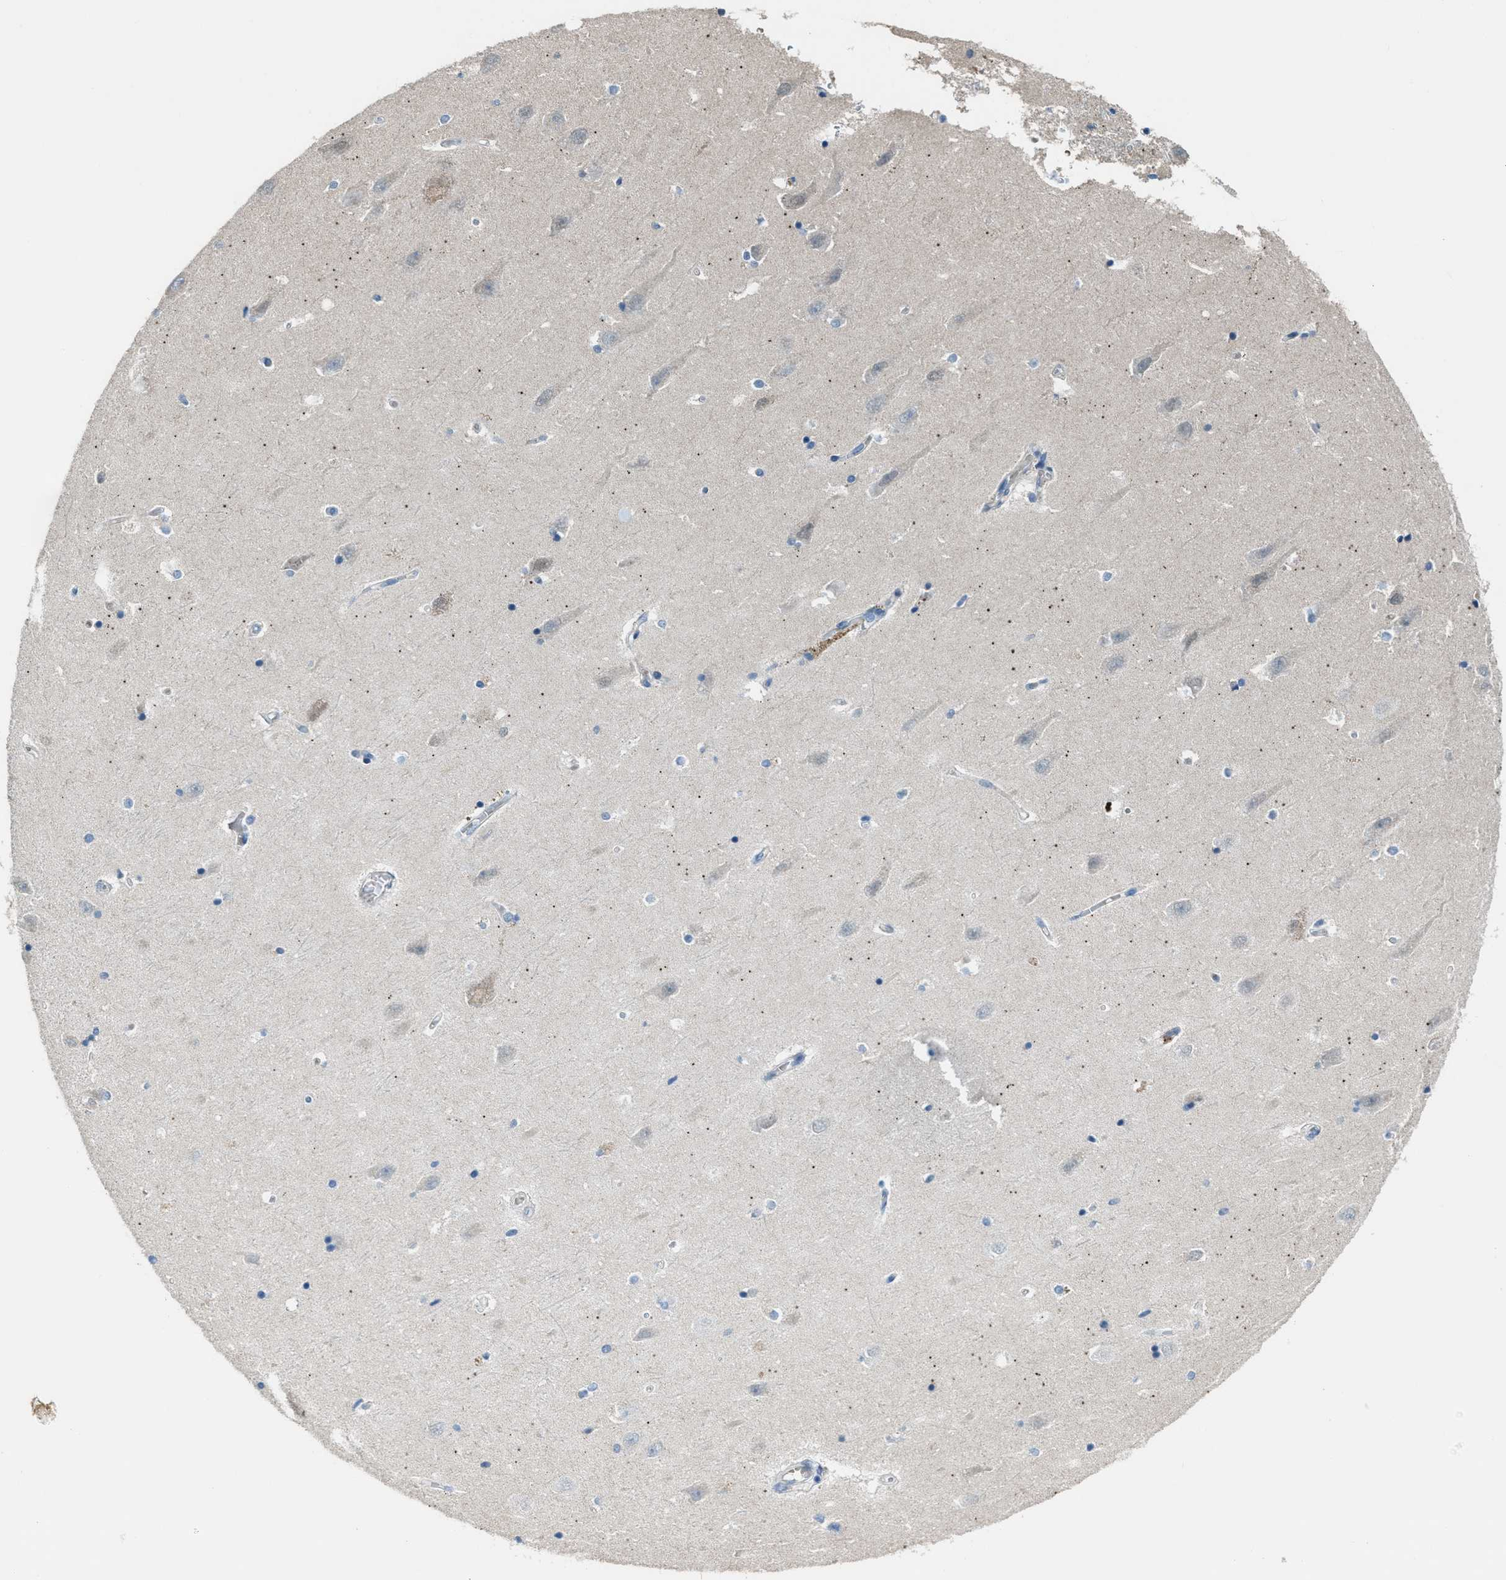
{"staining": {"intensity": "weak", "quantity": "<25%", "location": "cytoplasmic/membranous"}, "tissue": "hippocampus", "cell_type": "Glial cells", "image_type": "normal", "snomed": [{"axis": "morphology", "description": "Normal tissue, NOS"}, {"axis": "topography", "description": "Hippocampus"}], "caption": "The photomicrograph reveals no significant expression in glial cells of hippocampus. The staining was performed using DAB (3,3'-diaminobenzidine) to visualize the protein expression in brown, while the nuclei were stained in blue with hematoxylin (Magnification: 20x).", "gene": "CDON", "patient": {"sex": "male", "age": 45}}